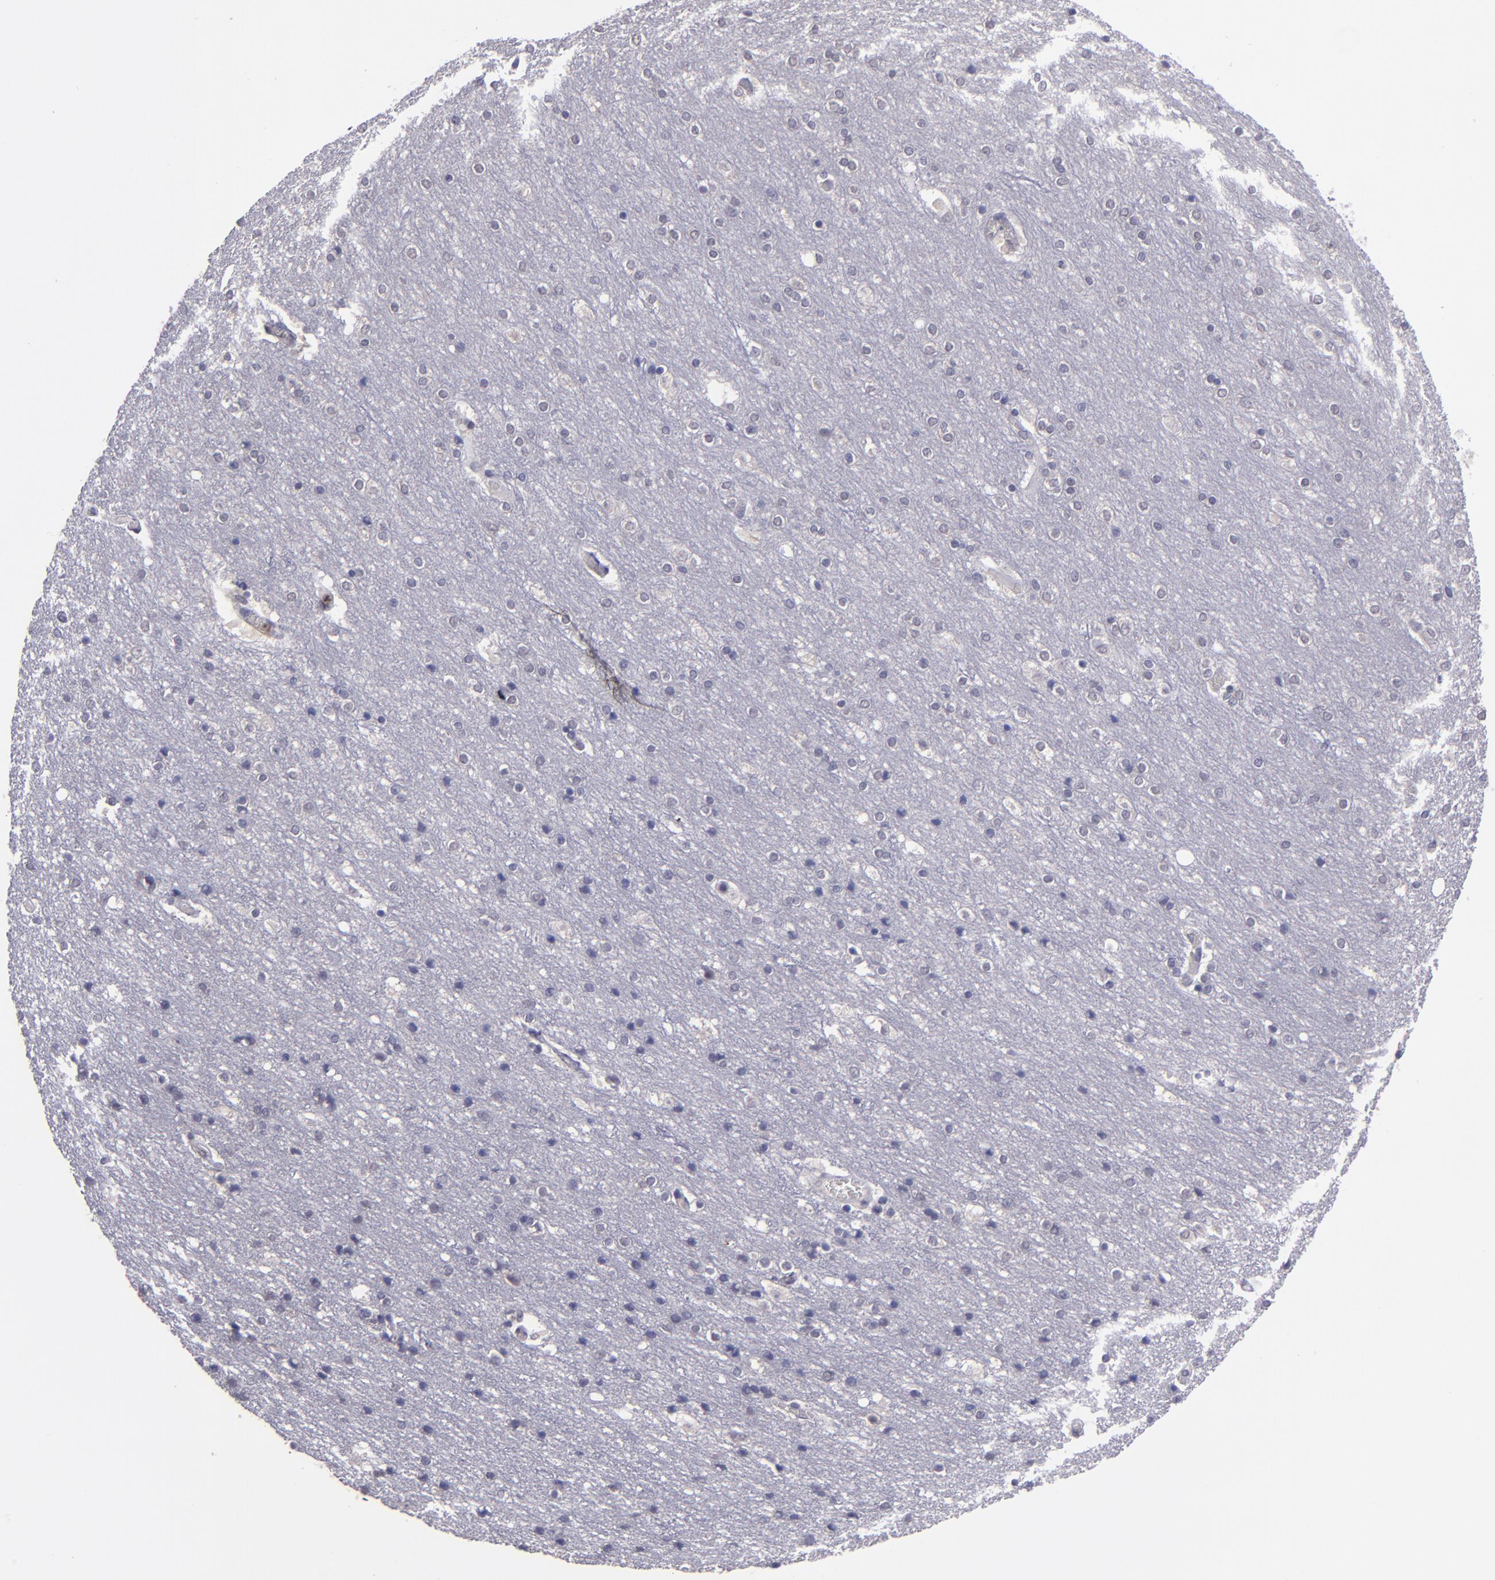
{"staining": {"intensity": "negative", "quantity": "none", "location": "none"}, "tissue": "cerebral cortex", "cell_type": "Endothelial cells", "image_type": "normal", "snomed": [{"axis": "morphology", "description": "Normal tissue, NOS"}, {"axis": "topography", "description": "Cerebral cortex"}], "caption": "Immunohistochemistry (IHC) micrograph of unremarkable cerebral cortex: human cerebral cortex stained with DAB (3,3'-diaminobenzidine) demonstrates no significant protein positivity in endothelial cells. Brightfield microscopy of immunohistochemistry (IHC) stained with DAB (3,3'-diaminobenzidine) (brown) and hematoxylin (blue), captured at high magnification.", "gene": "CEBPE", "patient": {"sex": "female", "age": 54}}